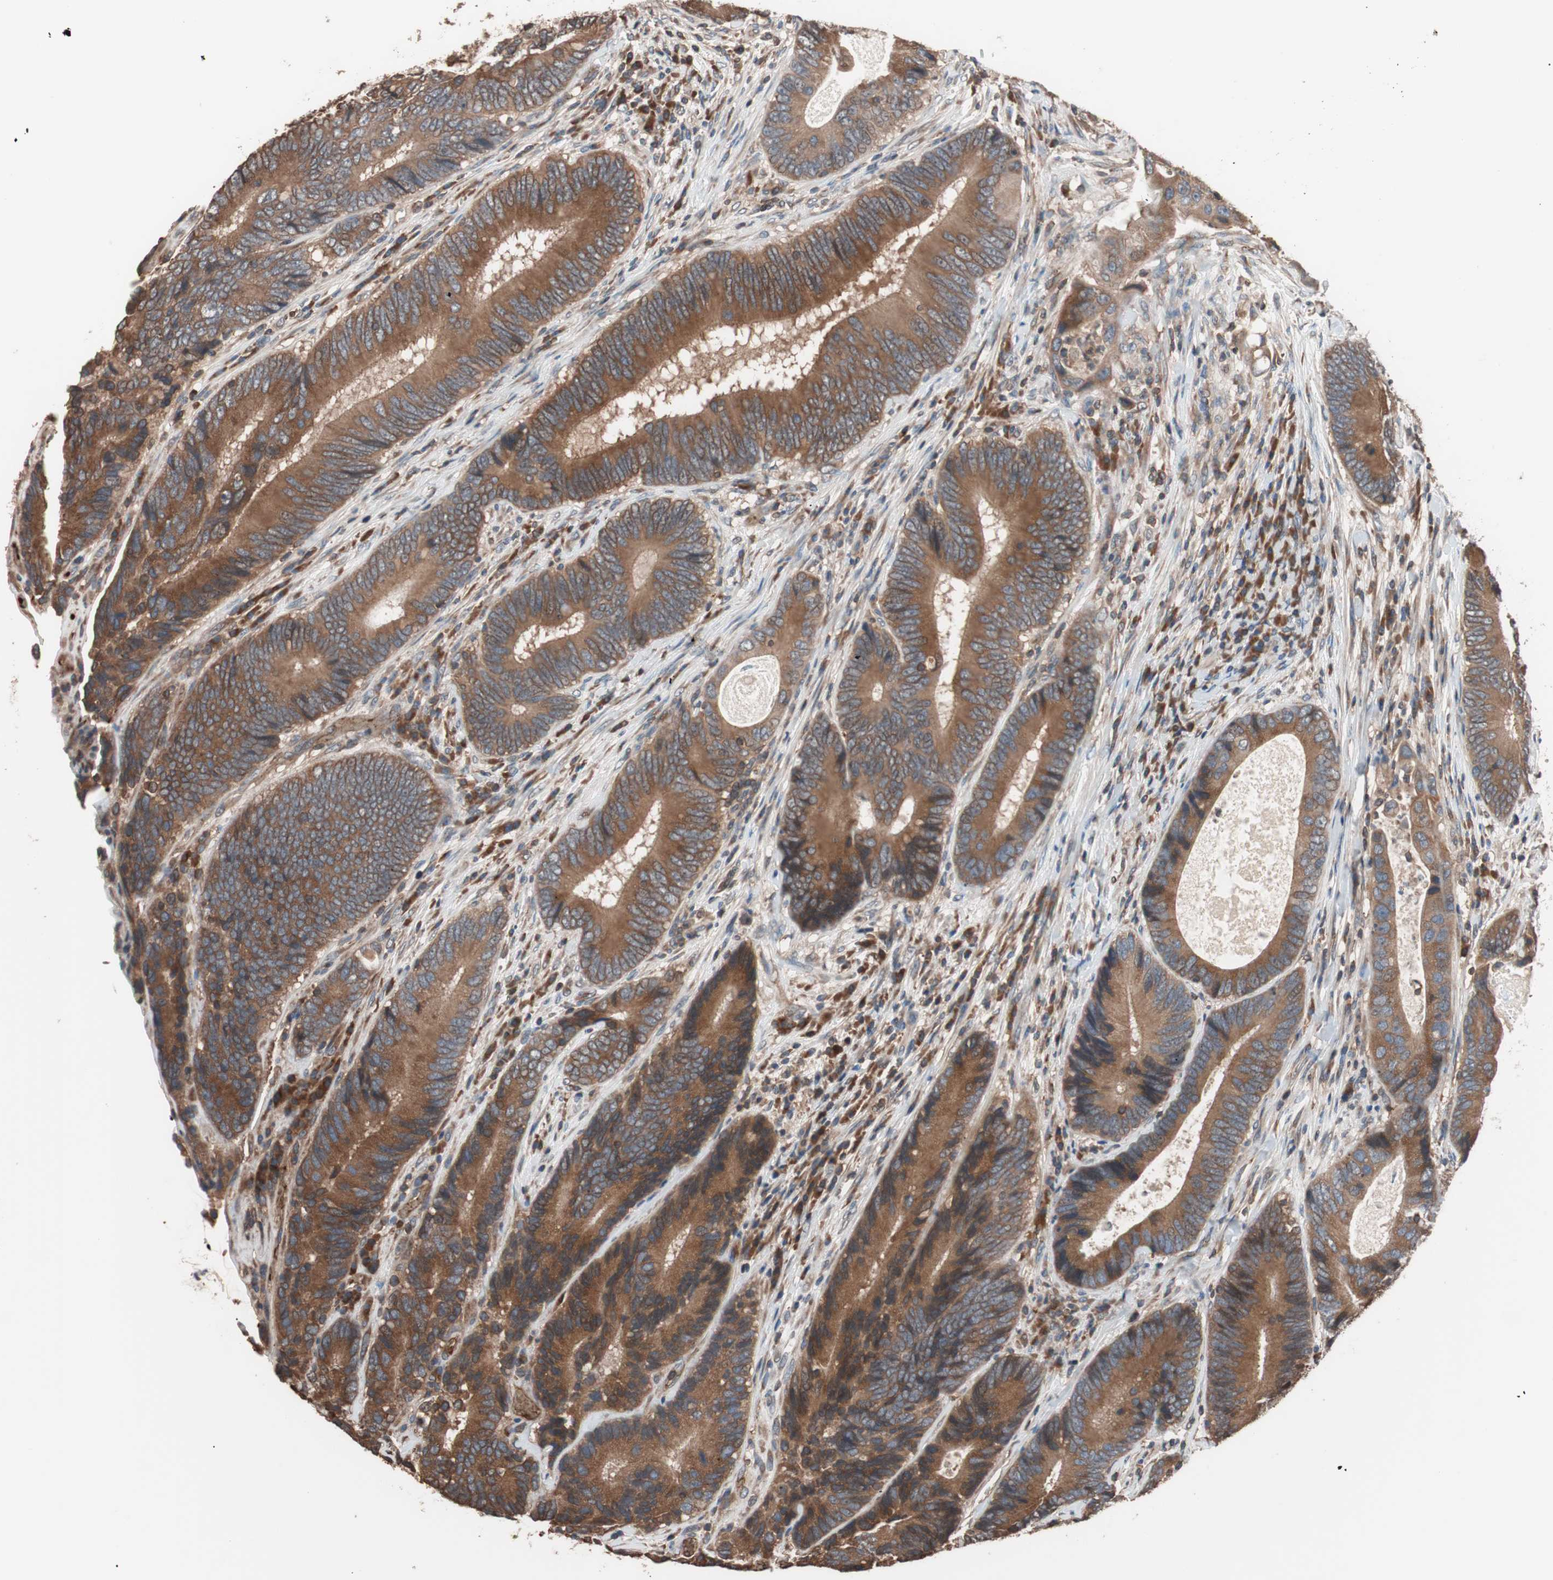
{"staining": {"intensity": "strong", "quantity": ">75%", "location": "cytoplasmic/membranous"}, "tissue": "colorectal cancer", "cell_type": "Tumor cells", "image_type": "cancer", "snomed": [{"axis": "morphology", "description": "Adenocarcinoma, NOS"}, {"axis": "topography", "description": "Colon"}], "caption": "Immunohistochemistry (IHC) of adenocarcinoma (colorectal) demonstrates high levels of strong cytoplasmic/membranous expression in about >75% of tumor cells. (DAB (3,3'-diaminobenzidine) IHC with brightfield microscopy, high magnification).", "gene": "GLYCTK", "patient": {"sex": "female", "age": 78}}